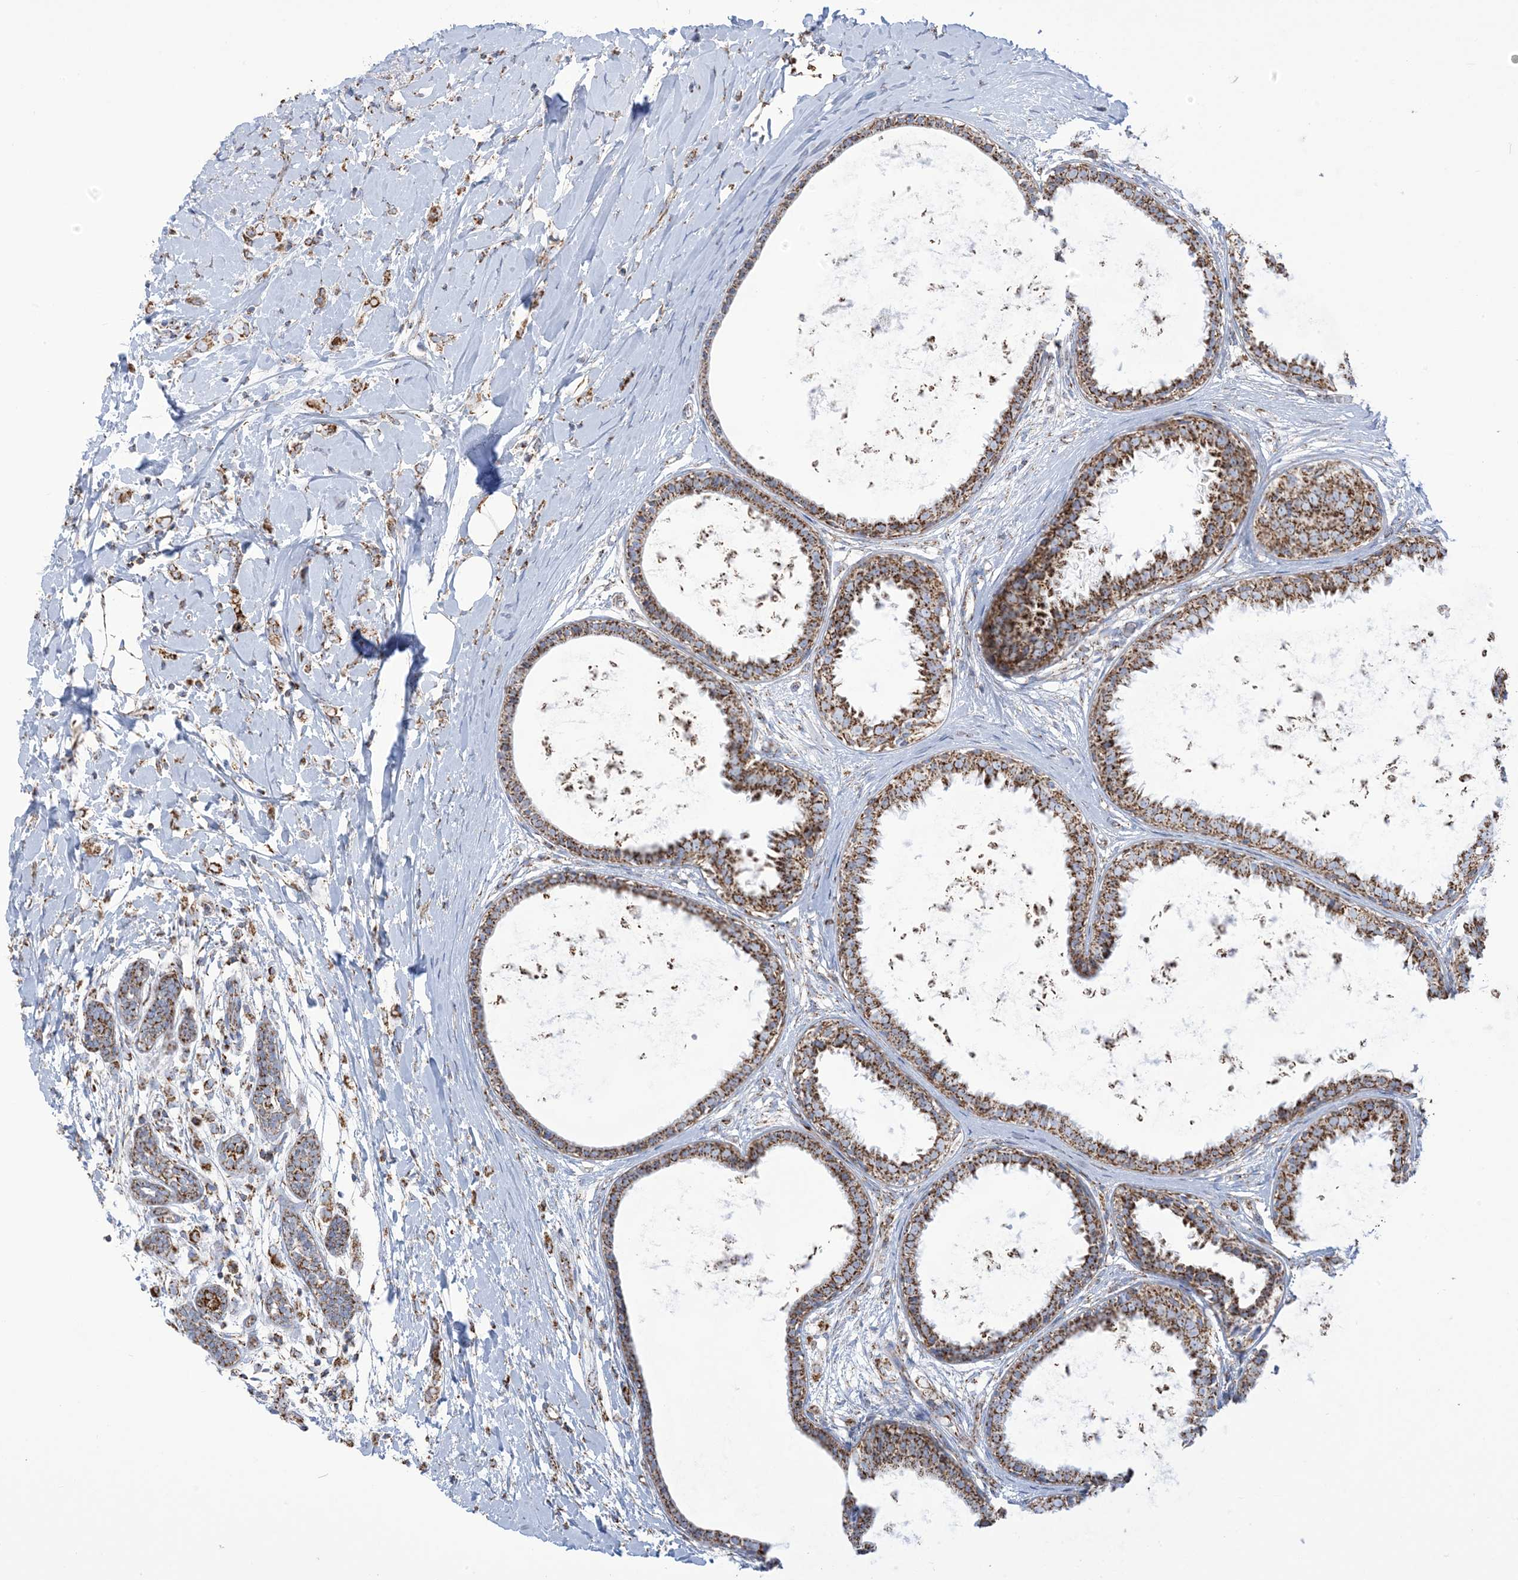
{"staining": {"intensity": "moderate", "quantity": ">75%", "location": "cytoplasmic/membranous"}, "tissue": "breast cancer", "cell_type": "Tumor cells", "image_type": "cancer", "snomed": [{"axis": "morphology", "description": "Normal tissue, NOS"}, {"axis": "morphology", "description": "Lobular carcinoma"}, {"axis": "topography", "description": "Breast"}], "caption": "This image displays immunohistochemistry (IHC) staining of breast cancer, with medium moderate cytoplasmic/membranous expression in approximately >75% of tumor cells.", "gene": "SAMM50", "patient": {"sex": "female", "age": 47}}